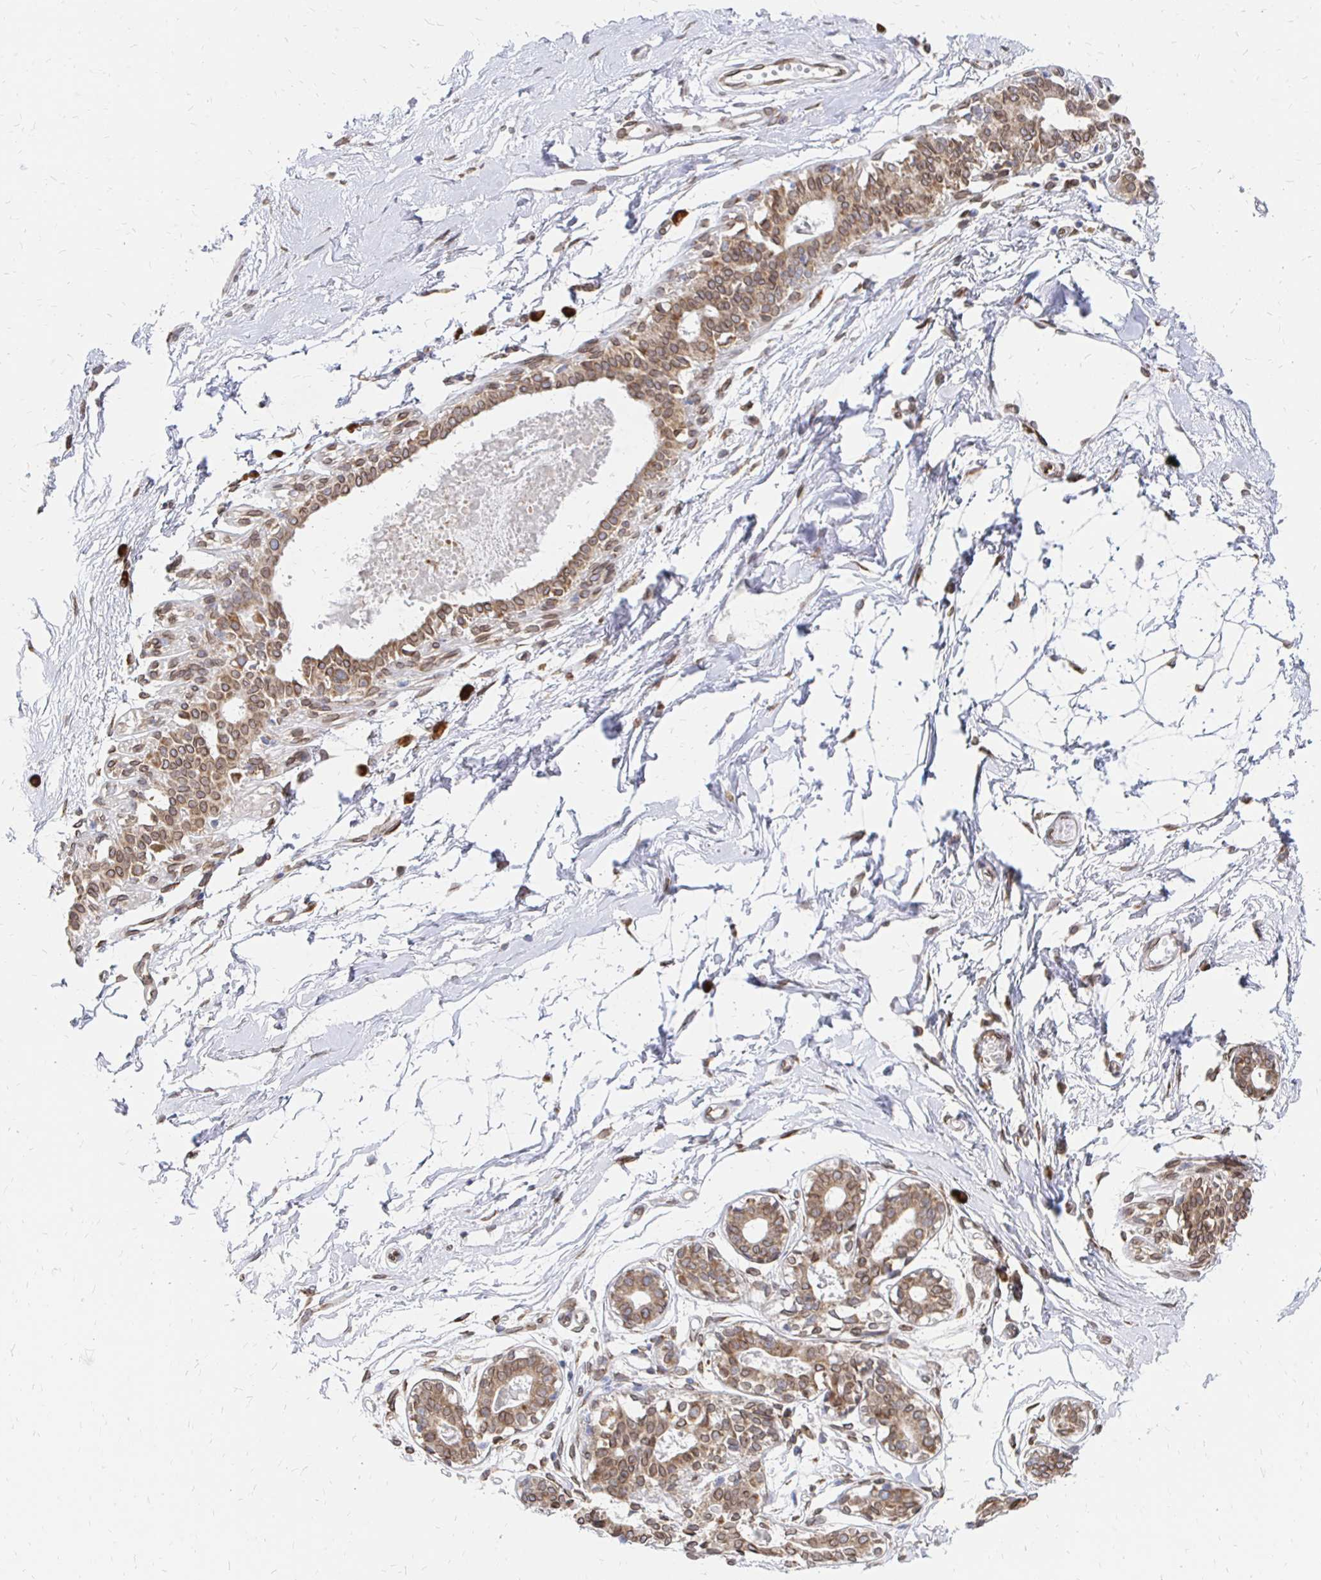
{"staining": {"intensity": "strong", "quantity": ">75%", "location": "cytoplasmic/membranous,nuclear"}, "tissue": "breast", "cell_type": "Adipocytes", "image_type": "normal", "snomed": [{"axis": "morphology", "description": "Normal tissue, NOS"}, {"axis": "topography", "description": "Breast"}], "caption": "Protein staining by immunohistochemistry displays strong cytoplasmic/membranous,nuclear staining in about >75% of adipocytes in unremarkable breast. (brown staining indicates protein expression, while blue staining denotes nuclei).", "gene": "PELI3", "patient": {"sex": "female", "age": 45}}